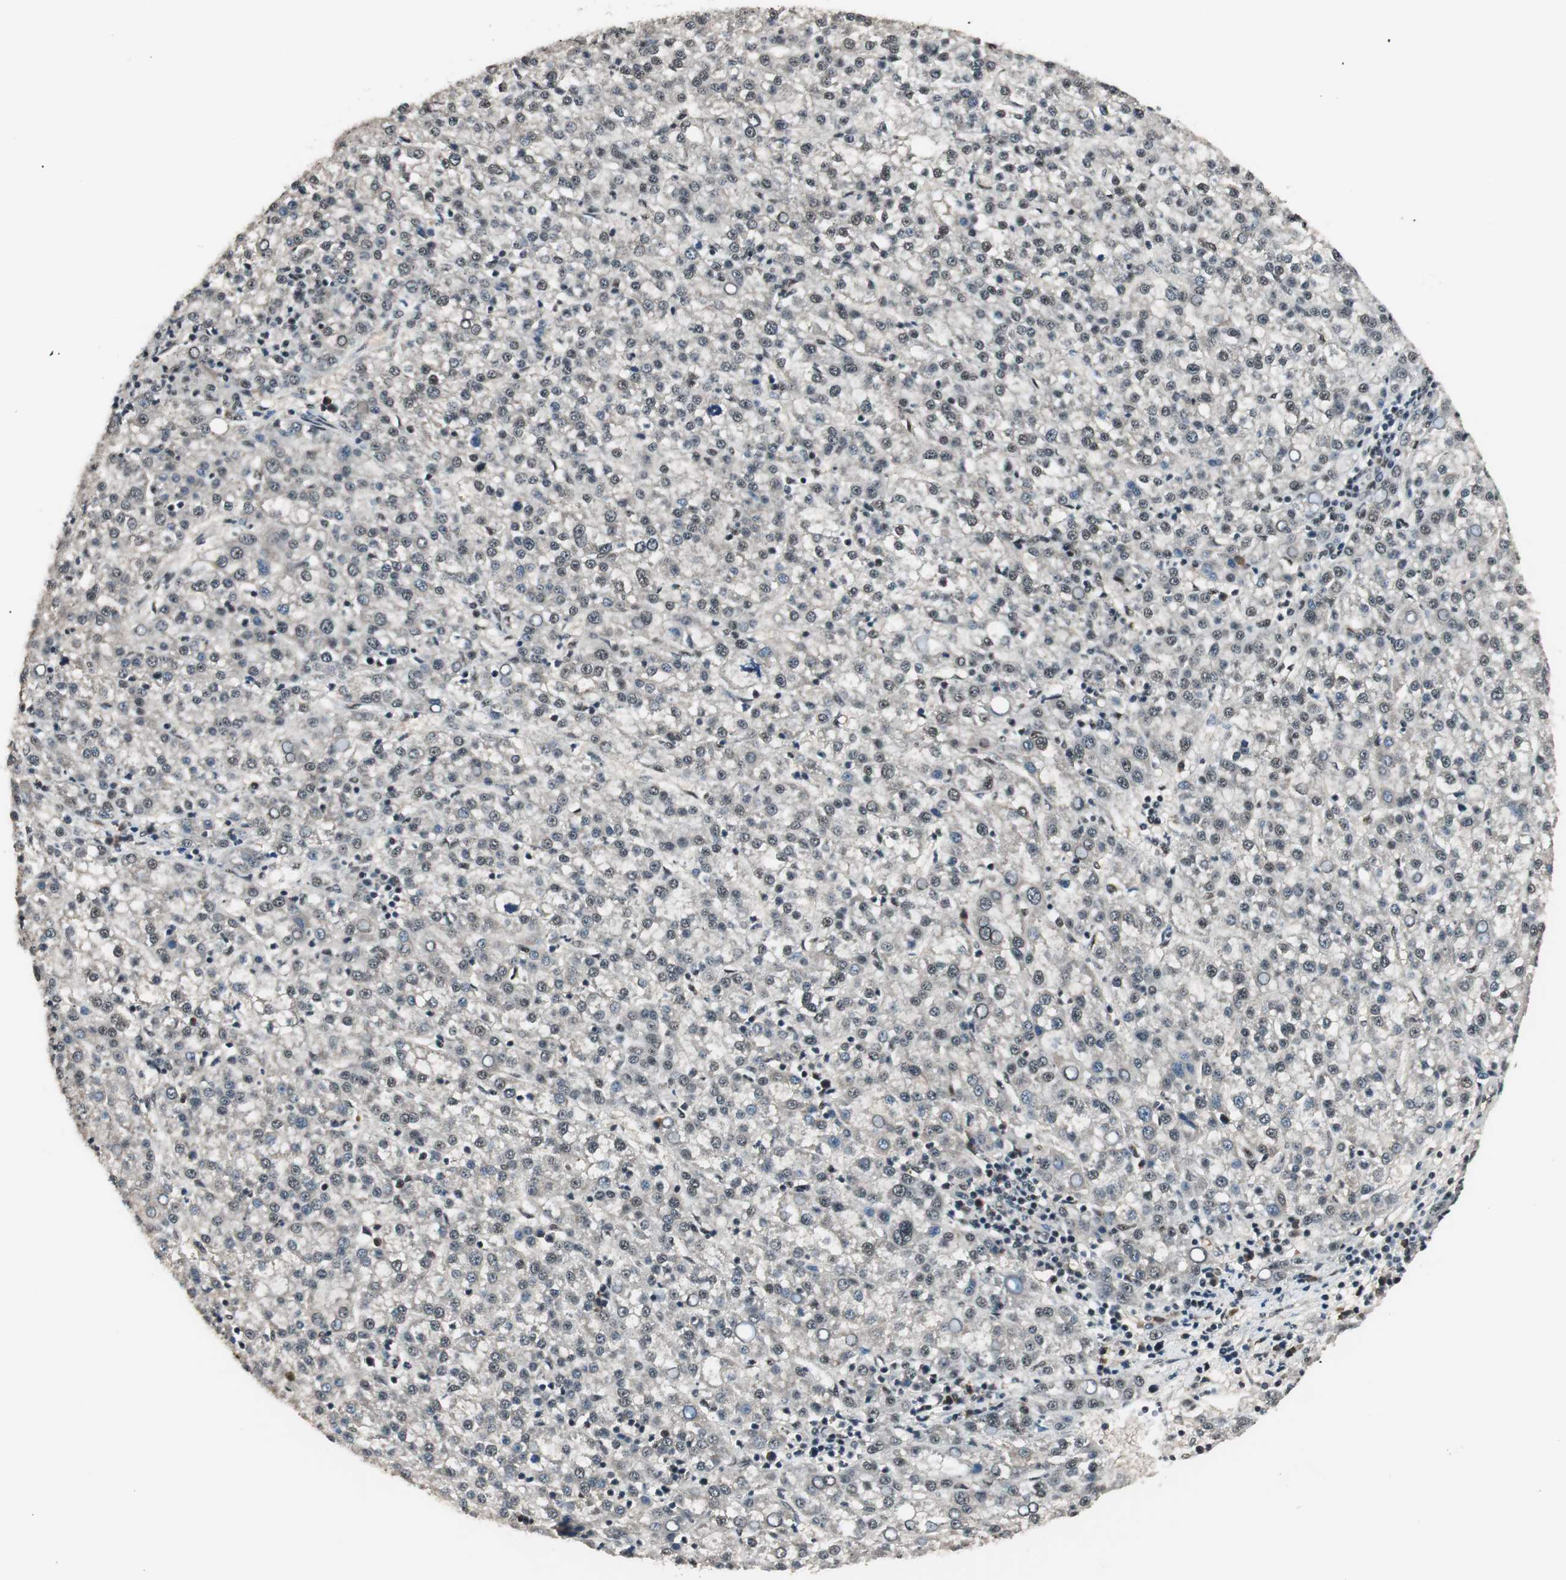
{"staining": {"intensity": "weak", "quantity": "<25%", "location": "nuclear"}, "tissue": "liver cancer", "cell_type": "Tumor cells", "image_type": "cancer", "snomed": [{"axis": "morphology", "description": "Carcinoma, Hepatocellular, NOS"}, {"axis": "topography", "description": "Liver"}], "caption": "Photomicrograph shows no significant protein positivity in tumor cells of liver cancer.", "gene": "NFRKB", "patient": {"sex": "female", "age": 58}}